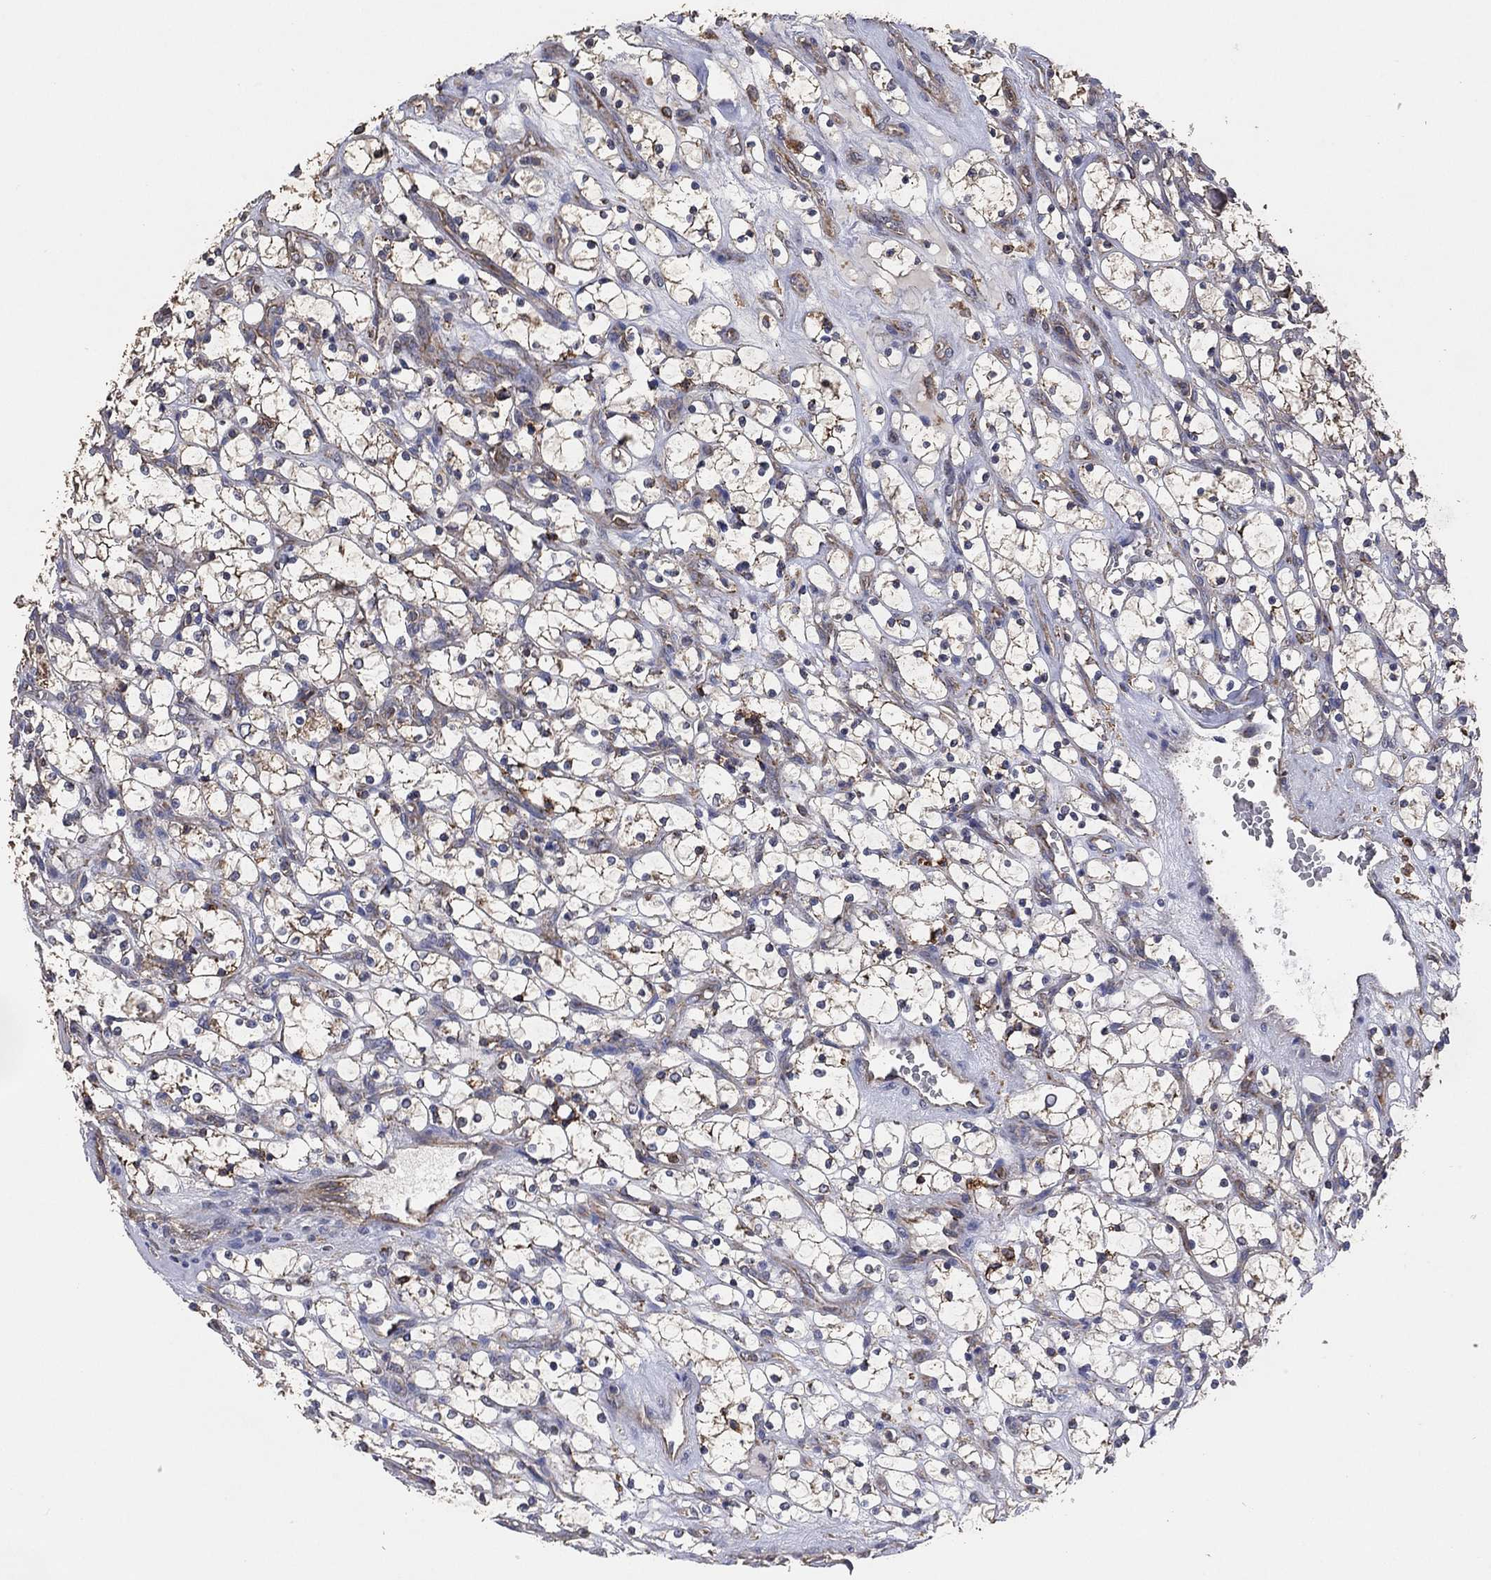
{"staining": {"intensity": "moderate", "quantity": "<25%", "location": "cytoplasmic/membranous"}, "tissue": "renal cancer", "cell_type": "Tumor cells", "image_type": "cancer", "snomed": [{"axis": "morphology", "description": "Adenocarcinoma, NOS"}, {"axis": "topography", "description": "Kidney"}], "caption": "Immunohistochemical staining of human adenocarcinoma (renal) reveals low levels of moderate cytoplasmic/membranous staining in approximately <25% of tumor cells. Nuclei are stained in blue.", "gene": "LIMD1", "patient": {"sex": "female", "age": 69}}